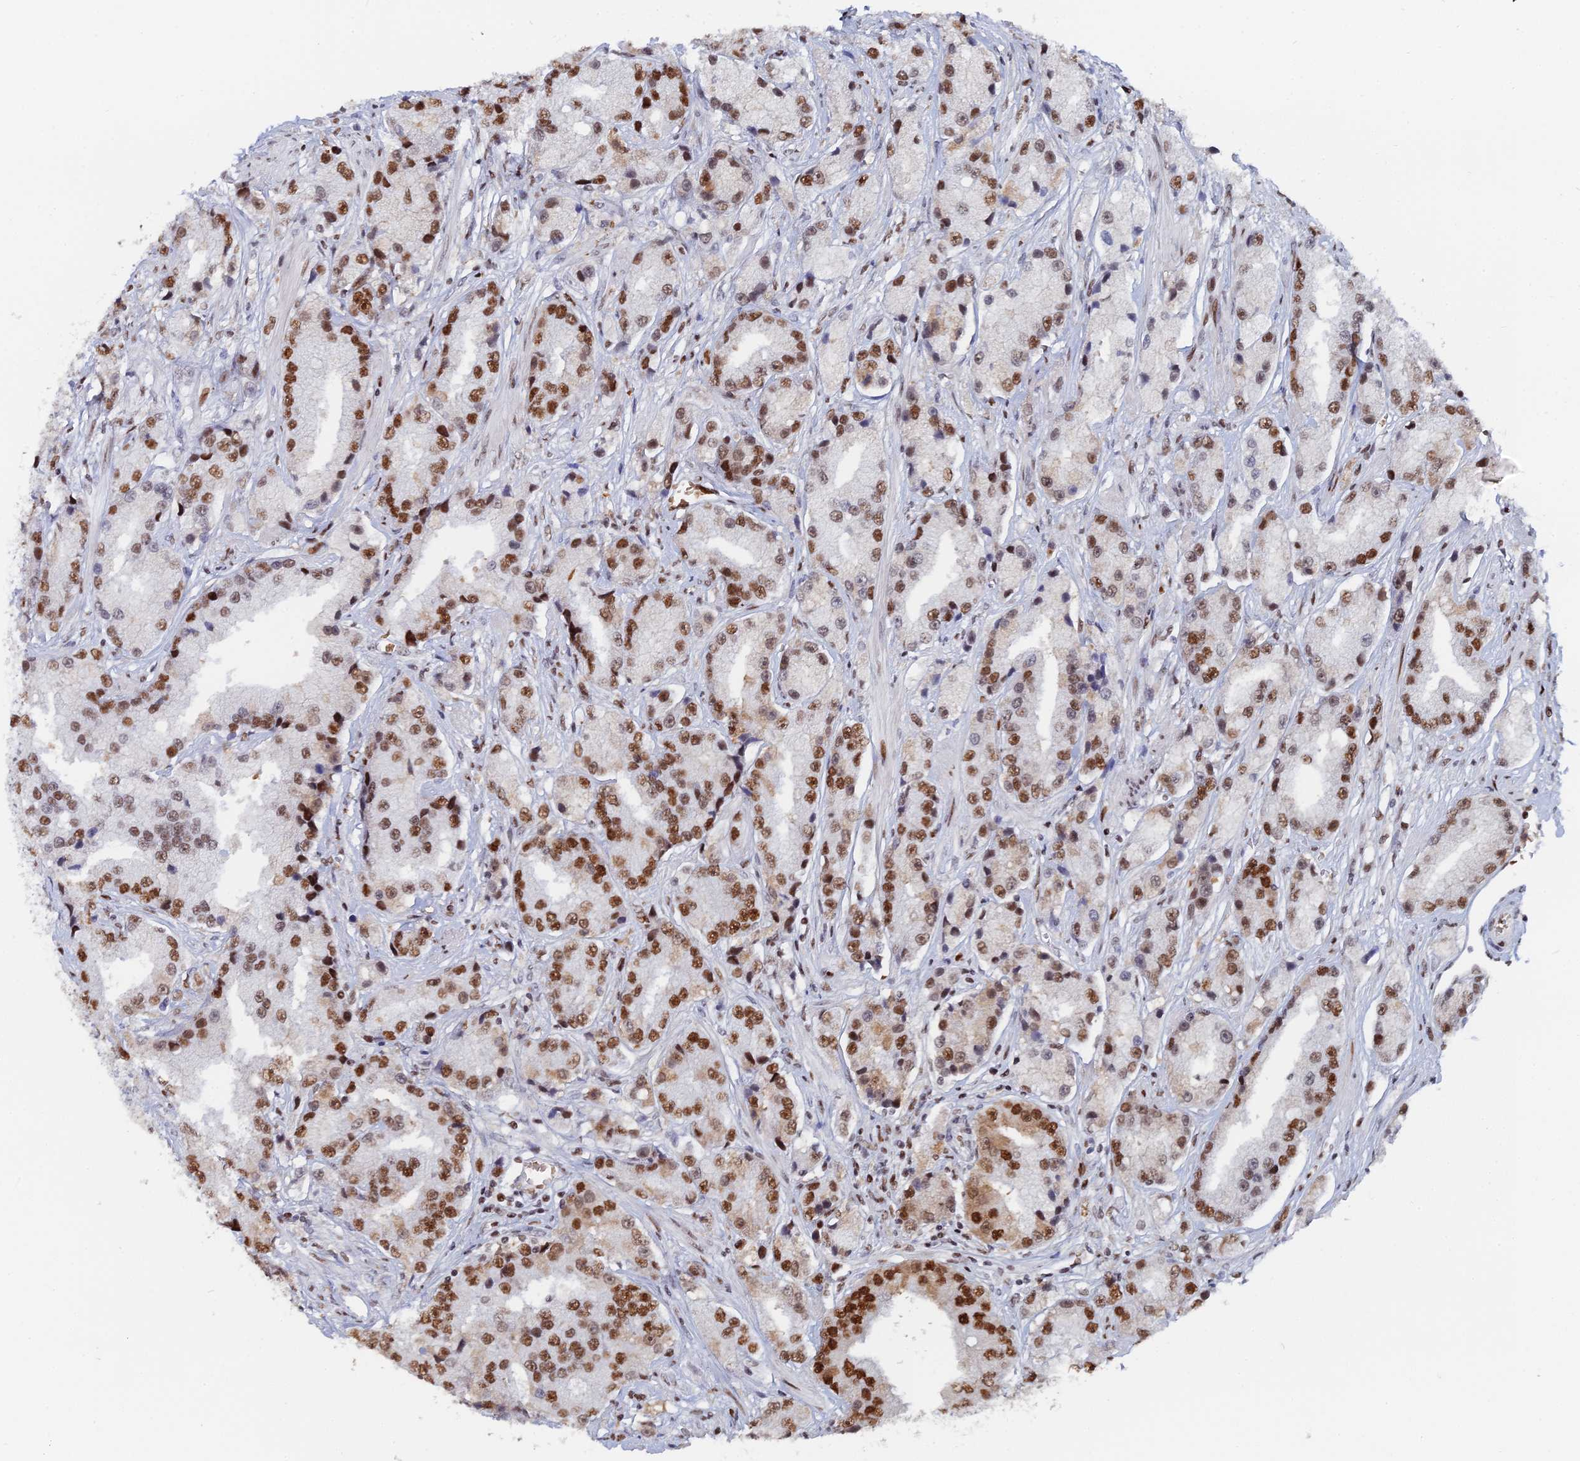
{"staining": {"intensity": "moderate", "quantity": ">75%", "location": "nuclear"}, "tissue": "prostate cancer", "cell_type": "Tumor cells", "image_type": "cancer", "snomed": [{"axis": "morphology", "description": "Adenocarcinoma, High grade"}, {"axis": "topography", "description": "Prostate"}], "caption": "An immunohistochemistry (IHC) micrograph of neoplastic tissue is shown. Protein staining in brown highlights moderate nuclear positivity in high-grade adenocarcinoma (prostate) within tumor cells. The protein is stained brown, and the nuclei are stained in blue (DAB IHC with brightfield microscopy, high magnification).", "gene": "GSC2", "patient": {"sex": "male", "age": 74}}